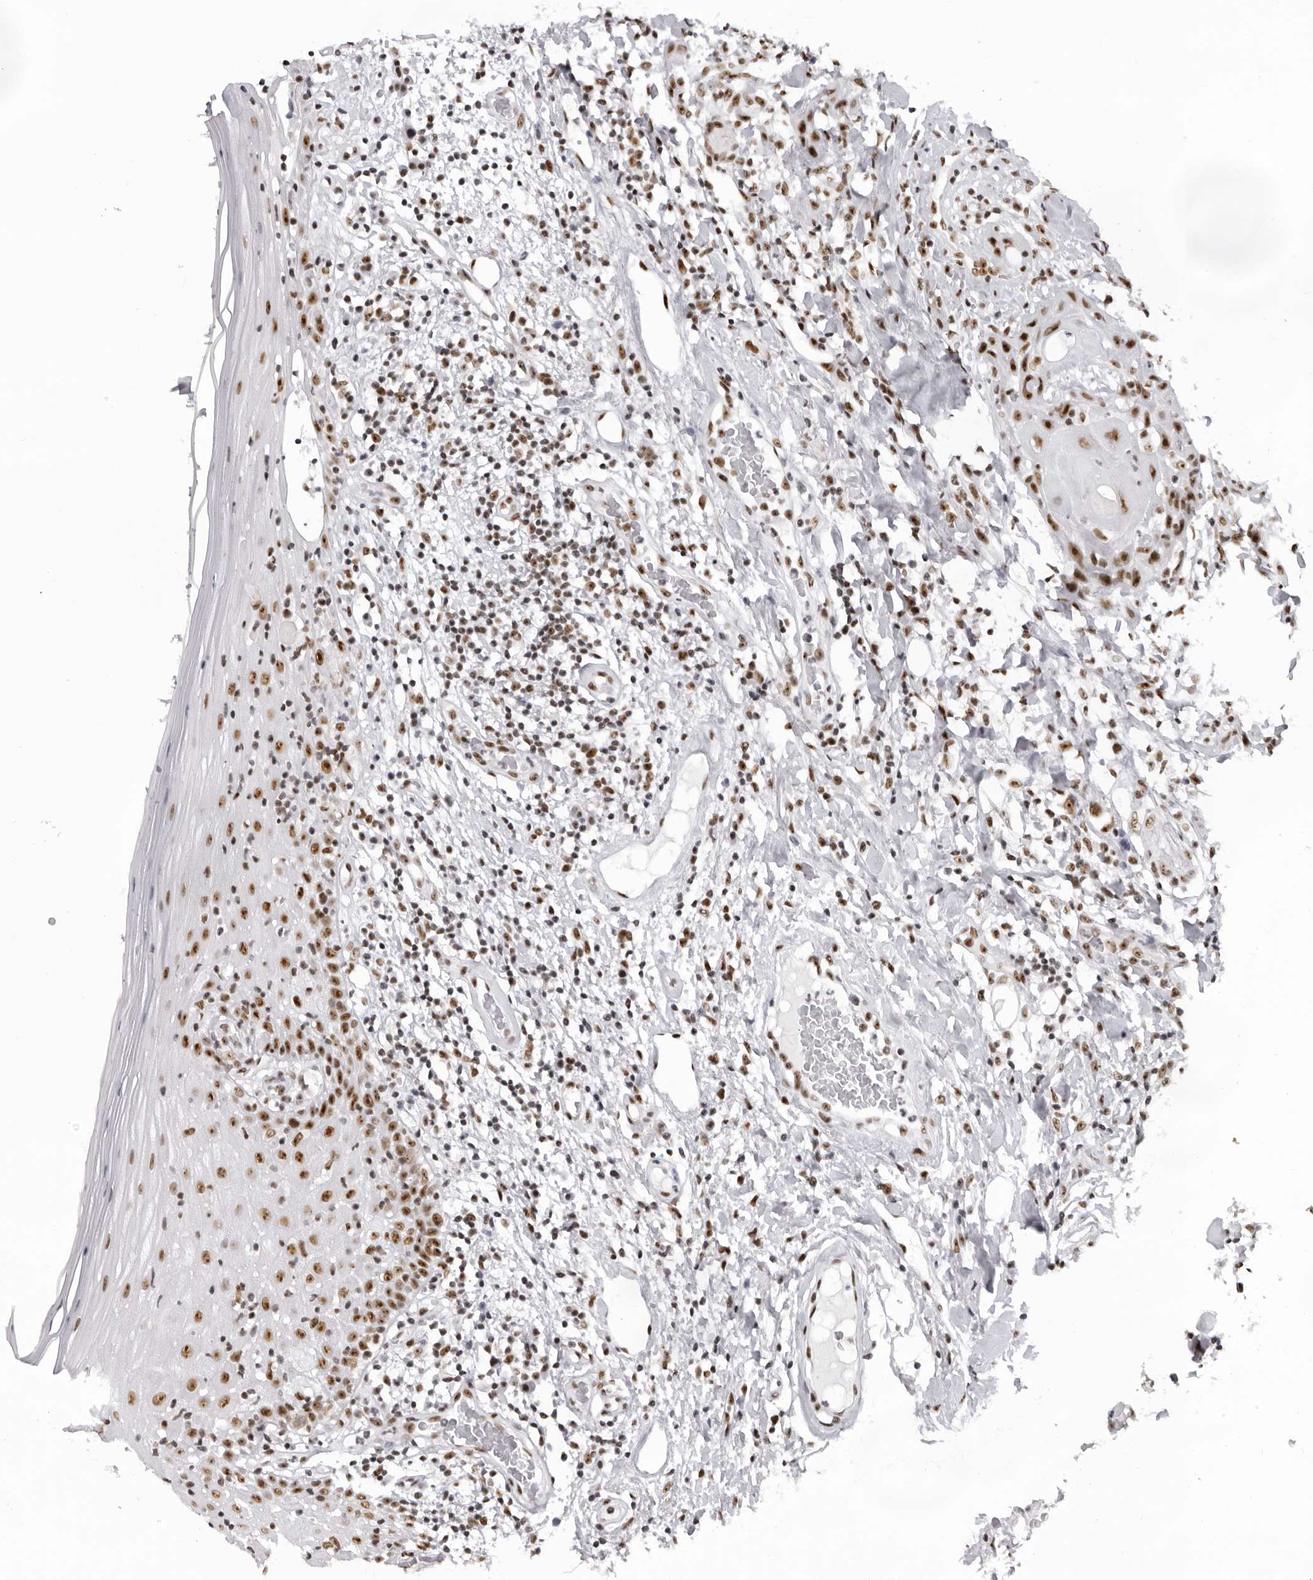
{"staining": {"intensity": "moderate", "quantity": ">75%", "location": "nuclear"}, "tissue": "oral mucosa", "cell_type": "Squamous epithelial cells", "image_type": "normal", "snomed": [{"axis": "morphology", "description": "Normal tissue, NOS"}, {"axis": "morphology", "description": "Squamous cell carcinoma, NOS"}, {"axis": "topography", "description": "Skeletal muscle"}, {"axis": "topography", "description": "Oral tissue"}], "caption": "The immunohistochemical stain highlights moderate nuclear staining in squamous epithelial cells of unremarkable oral mucosa. (brown staining indicates protein expression, while blue staining denotes nuclei).", "gene": "DHX9", "patient": {"sex": "male", "age": 71}}